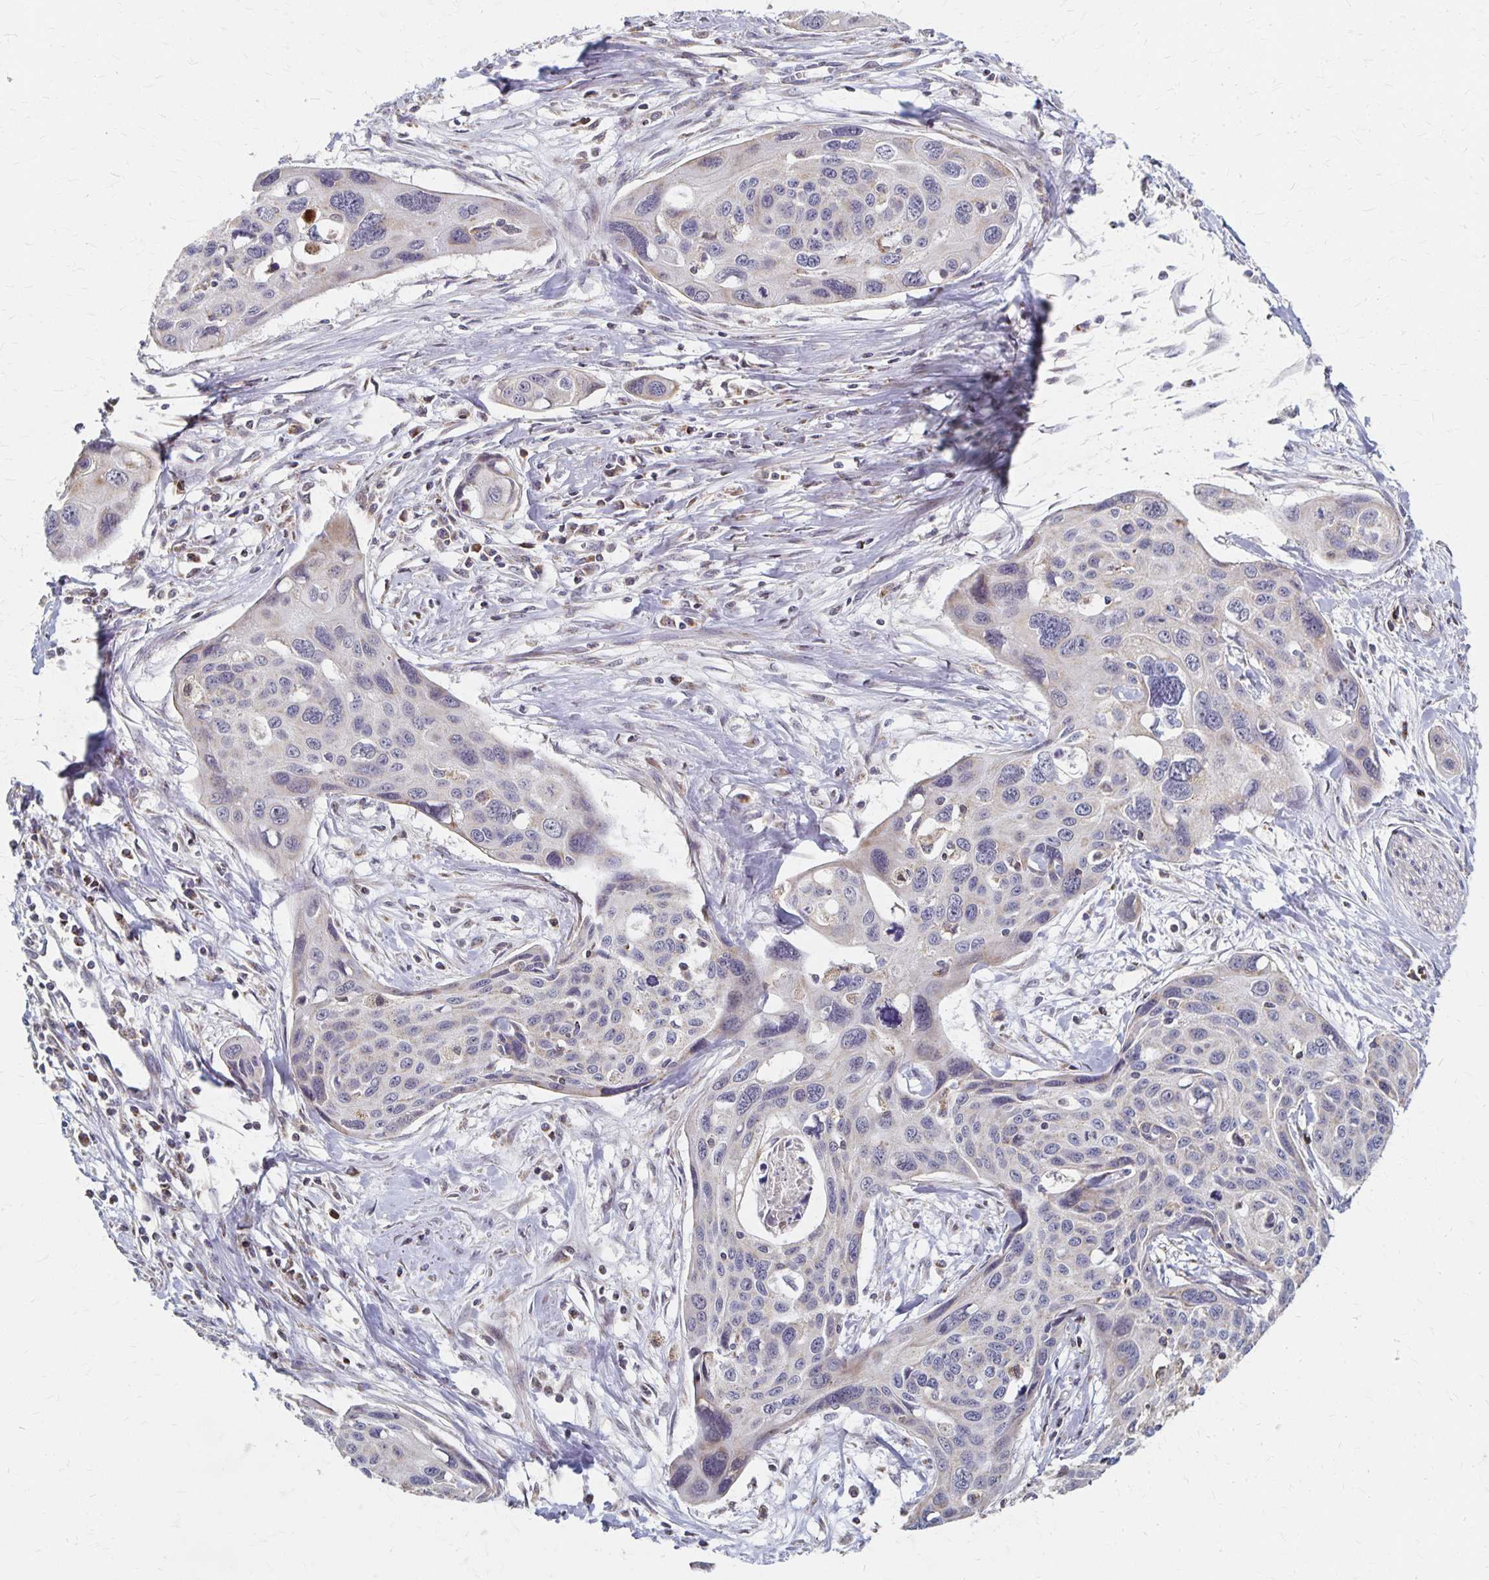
{"staining": {"intensity": "weak", "quantity": "<25%", "location": "cytoplasmic/membranous"}, "tissue": "cervical cancer", "cell_type": "Tumor cells", "image_type": "cancer", "snomed": [{"axis": "morphology", "description": "Squamous cell carcinoma, NOS"}, {"axis": "topography", "description": "Cervix"}], "caption": "Immunohistochemistry (IHC) image of squamous cell carcinoma (cervical) stained for a protein (brown), which reveals no expression in tumor cells.", "gene": "DYRK4", "patient": {"sex": "female", "age": 31}}